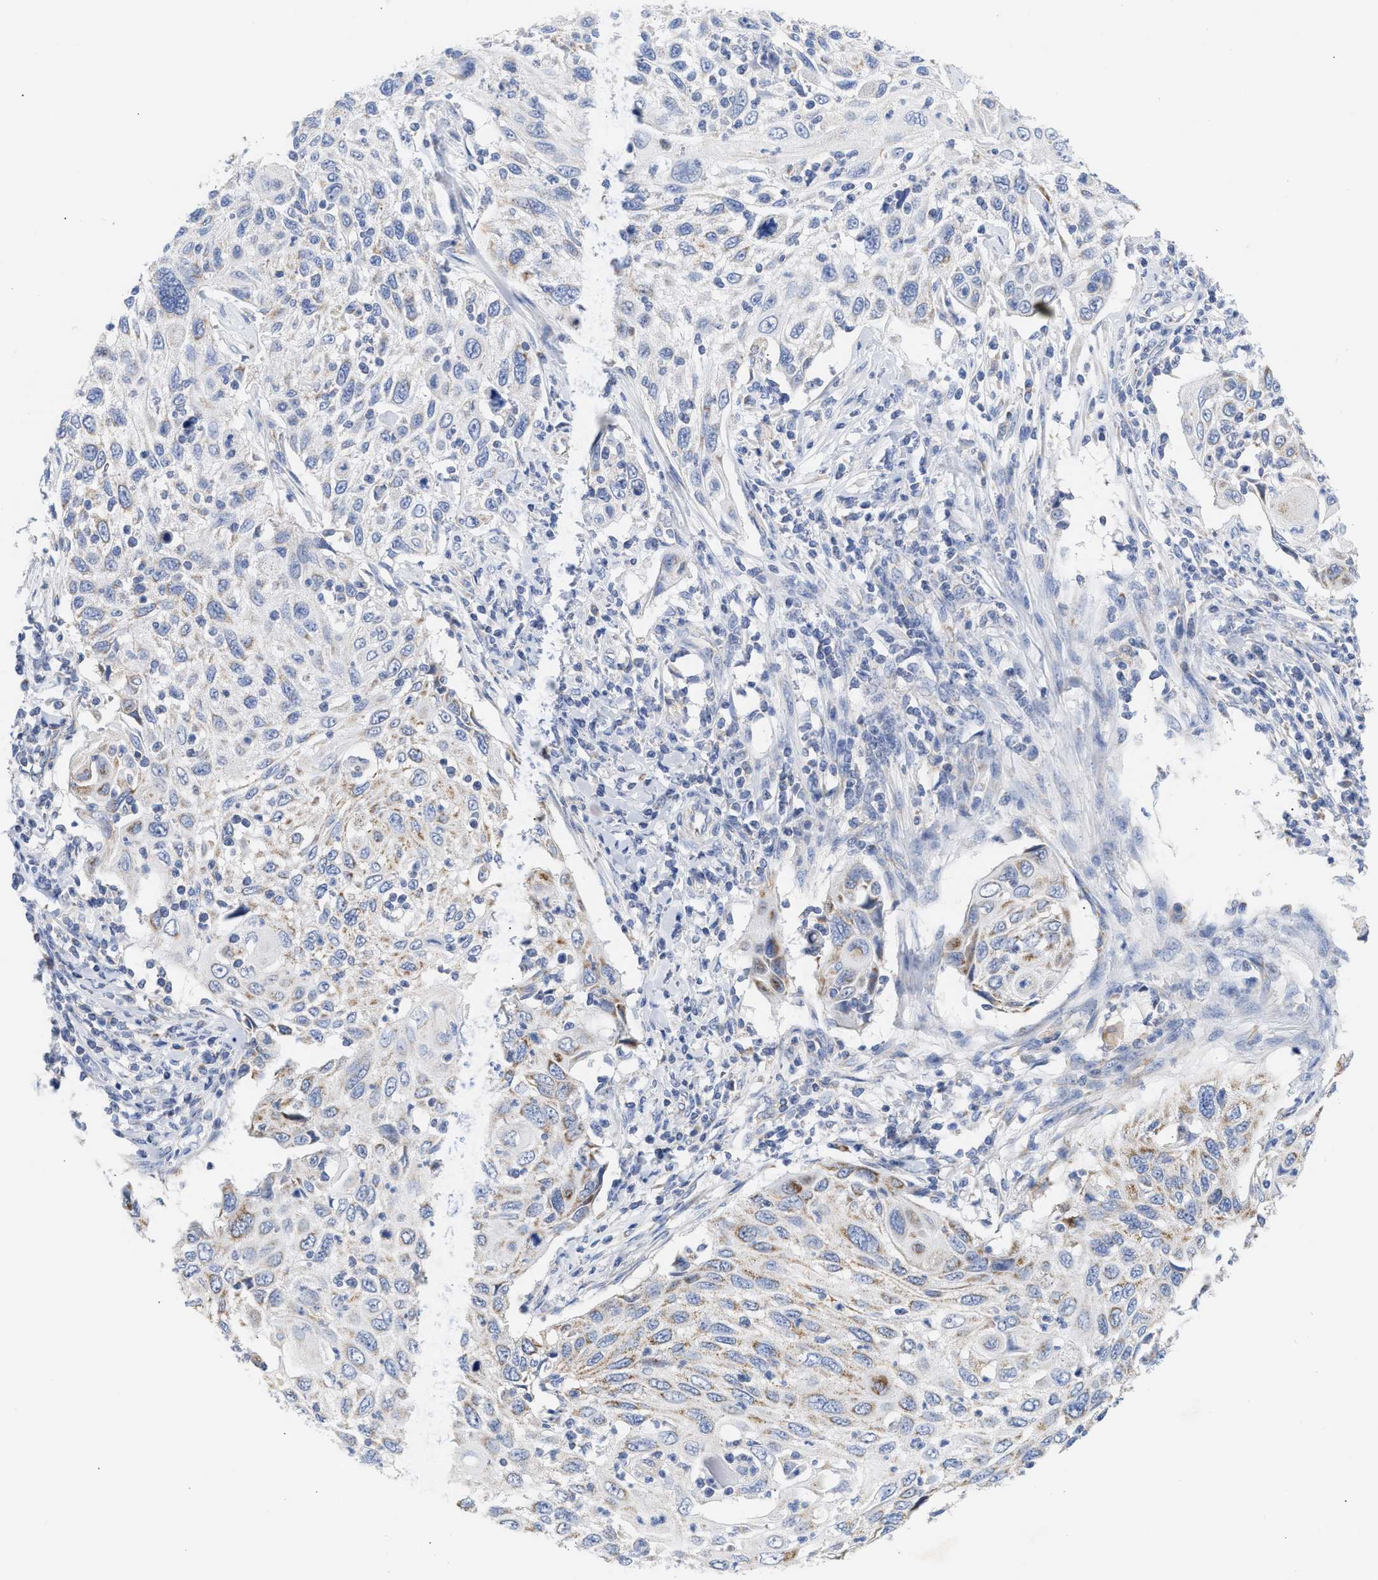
{"staining": {"intensity": "weak", "quantity": "<25%", "location": "cytoplasmic/membranous"}, "tissue": "cervical cancer", "cell_type": "Tumor cells", "image_type": "cancer", "snomed": [{"axis": "morphology", "description": "Squamous cell carcinoma, NOS"}, {"axis": "topography", "description": "Cervix"}], "caption": "A micrograph of human cervical cancer (squamous cell carcinoma) is negative for staining in tumor cells.", "gene": "ACOT13", "patient": {"sex": "female", "age": 70}}